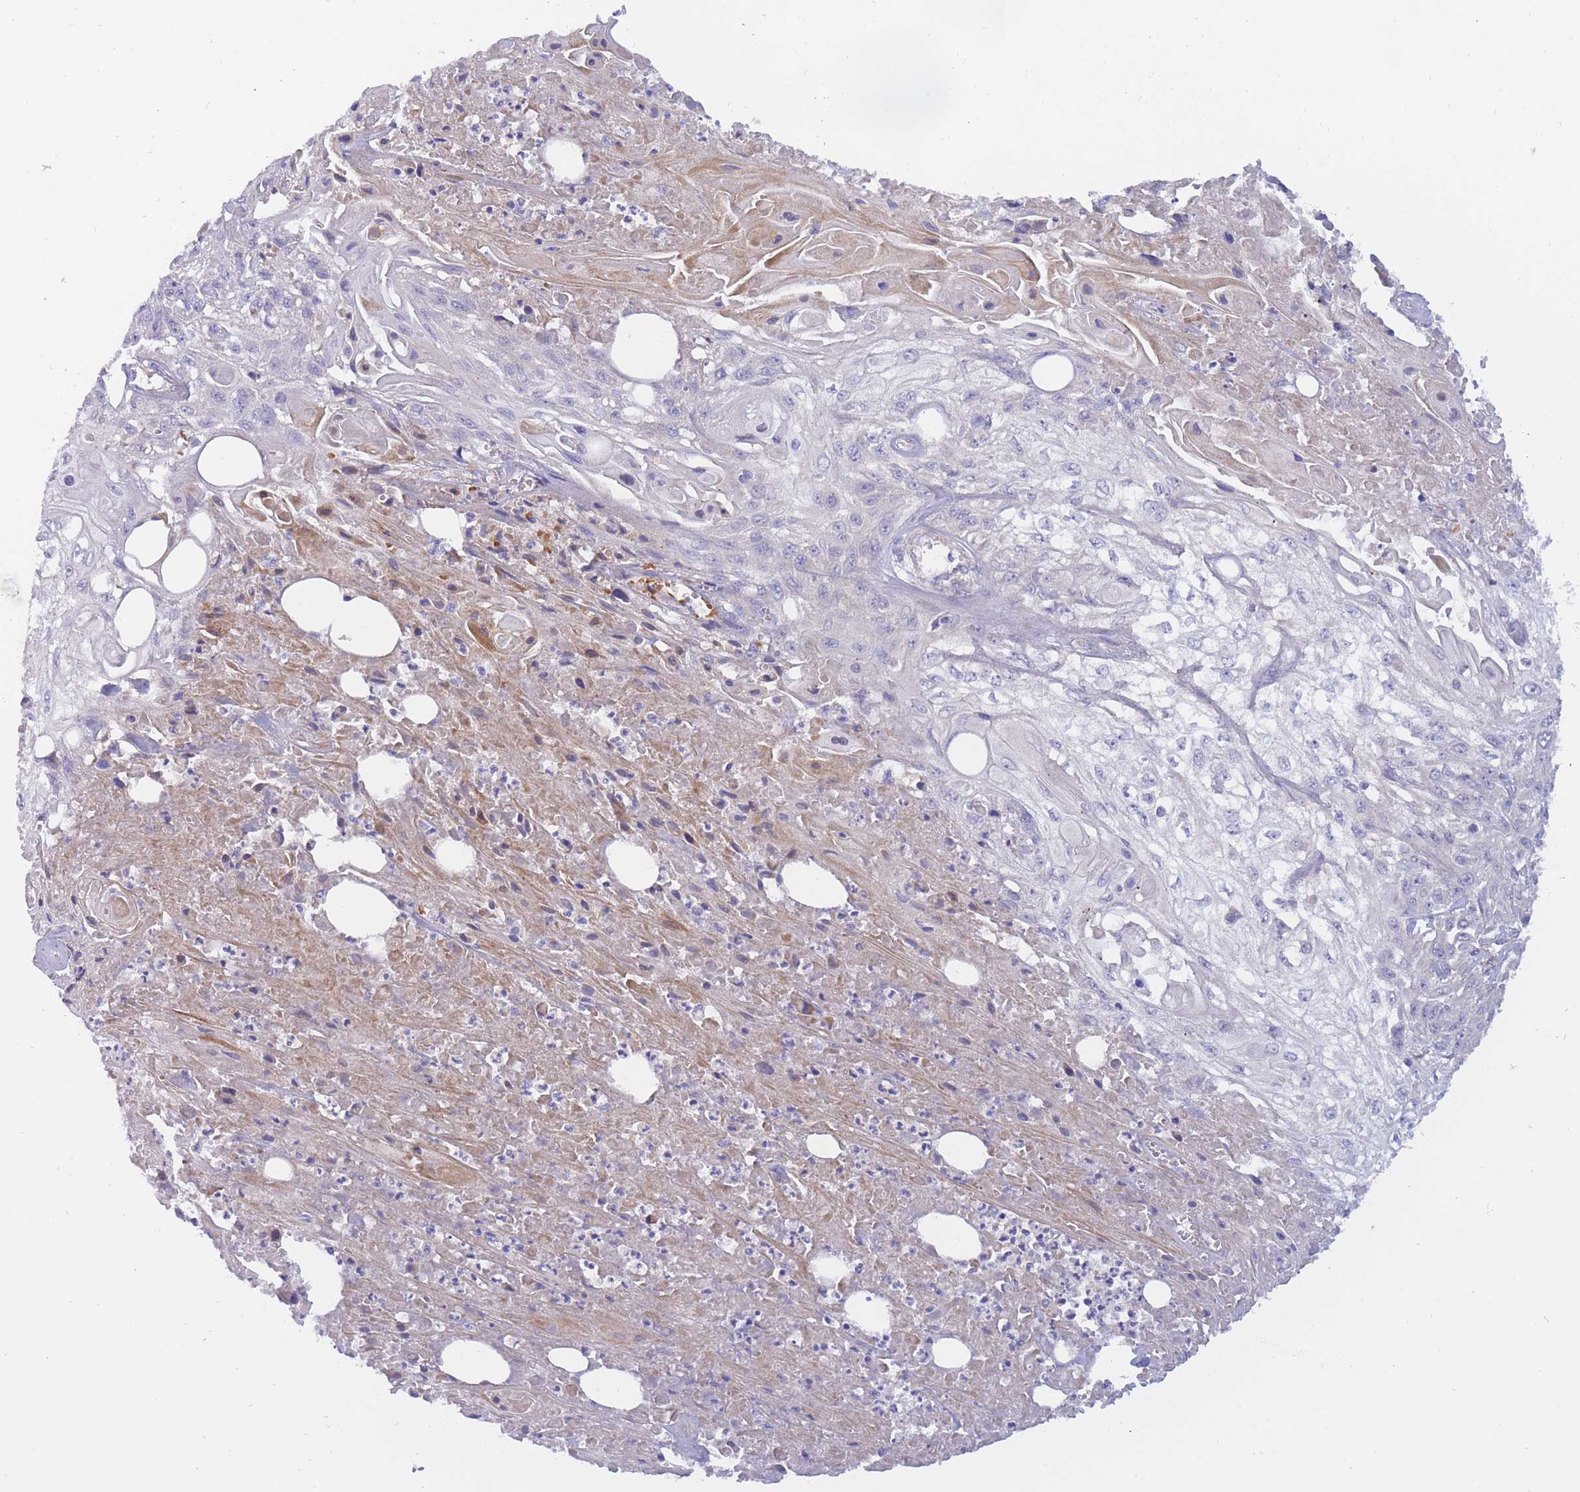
{"staining": {"intensity": "negative", "quantity": "none", "location": "none"}, "tissue": "skin cancer", "cell_type": "Tumor cells", "image_type": "cancer", "snomed": [{"axis": "morphology", "description": "Squamous cell carcinoma, NOS"}, {"axis": "morphology", "description": "Squamous cell carcinoma, metastatic, NOS"}, {"axis": "topography", "description": "Skin"}, {"axis": "topography", "description": "Lymph node"}], "caption": "The image reveals no staining of tumor cells in squamous cell carcinoma (skin). The staining is performed using DAB (3,3'-diaminobenzidine) brown chromogen with nuclei counter-stained in using hematoxylin.", "gene": "APOL4", "patient": {"sex": "male", "age": 75}}